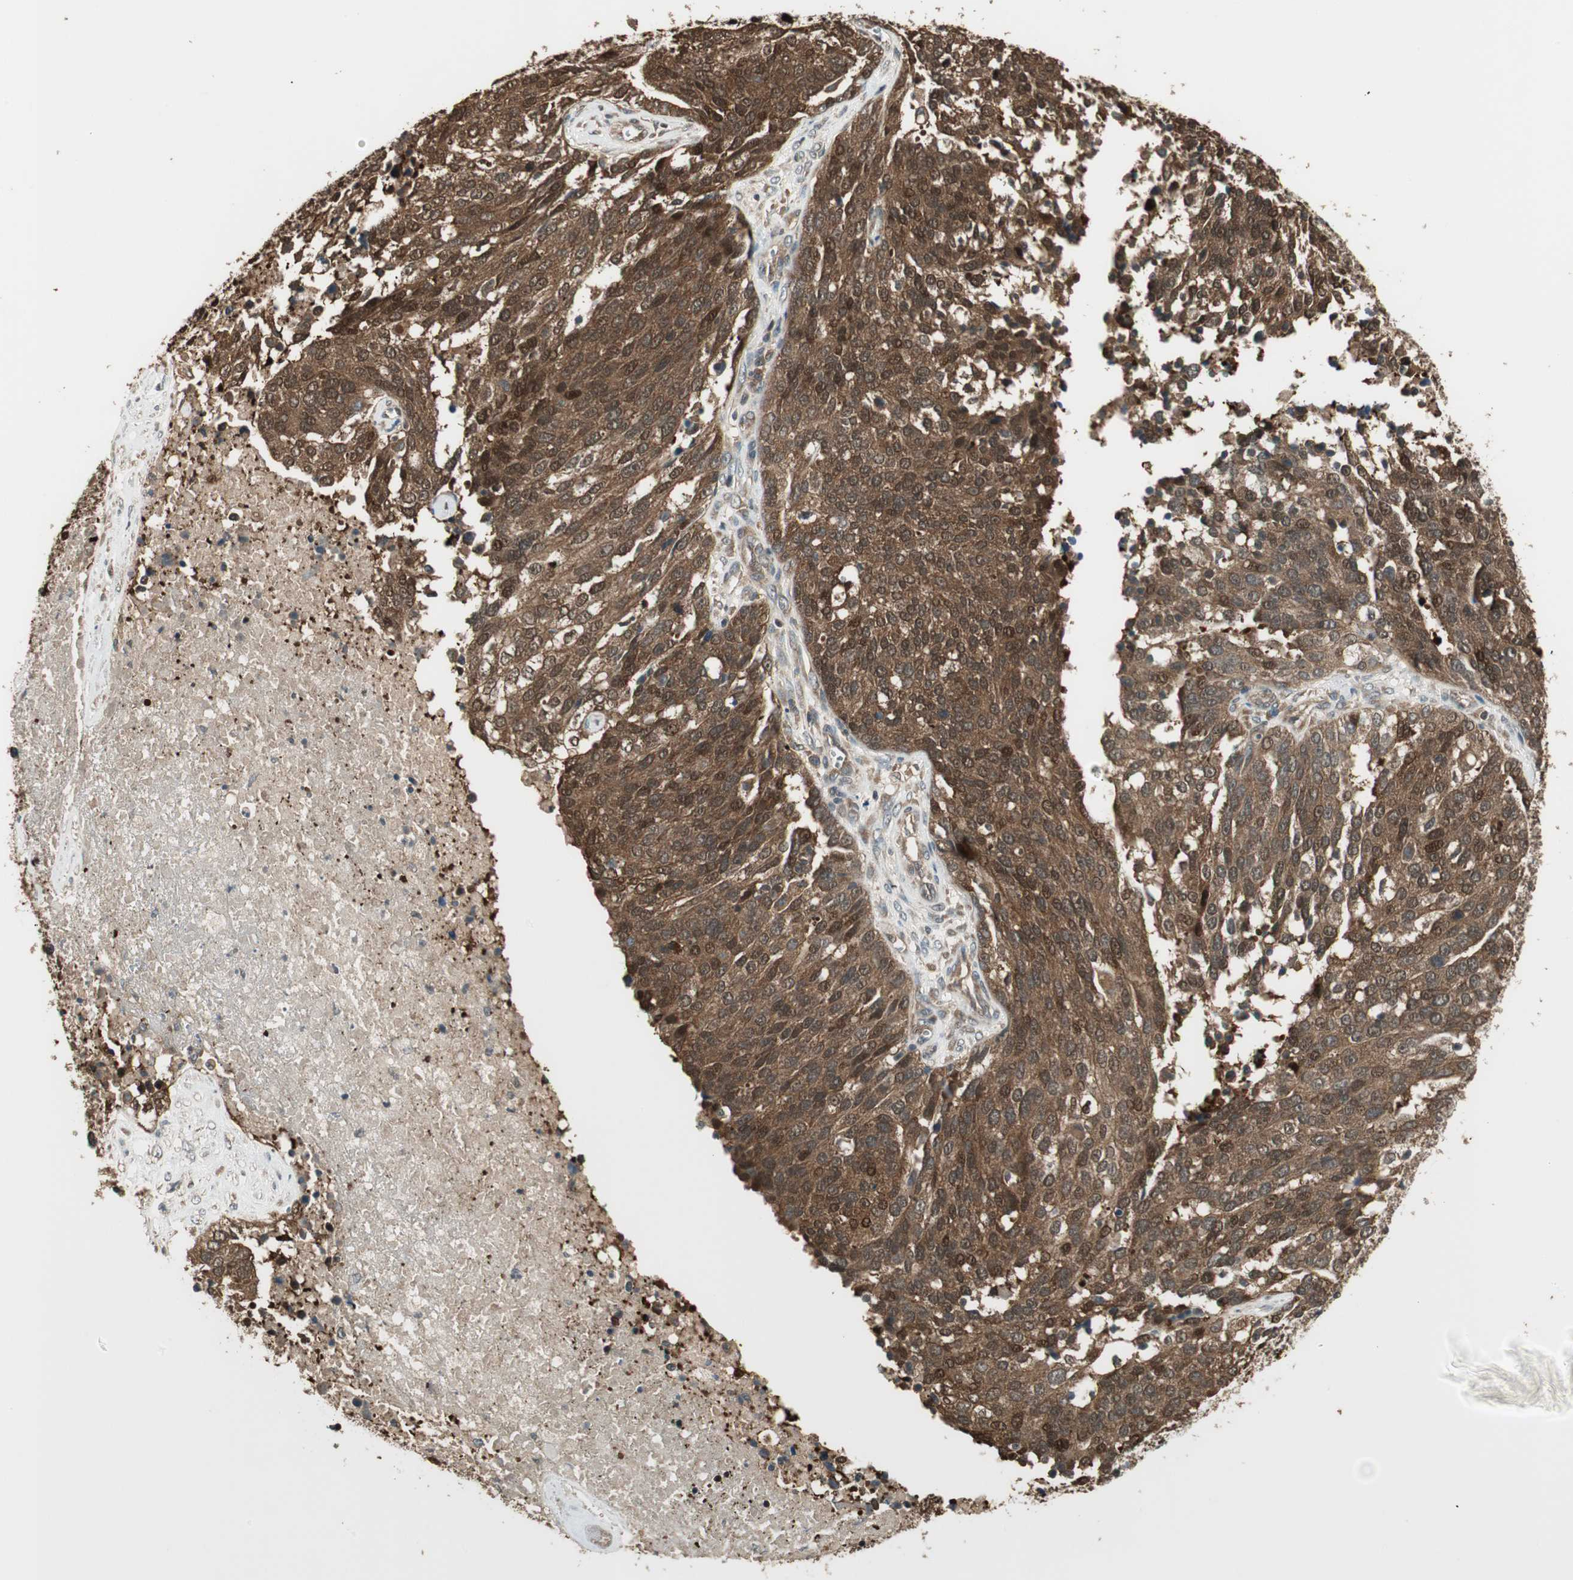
{"staining": {"intensity": "strong", "quantity": ">75%", "location": "cytoplasmic/membranous,nuclear"}, "tissue": "ovarian cancer", "cell_type": "Tumor cells", "image_type": "cancer", "snomed": [{"axis": "morphology", "description": "Cystadenocarcinoma, serous, NOS"}, {"axis": "topography", "description": "Ovary"}], "caption": "The immunohistochemical stain highlights strong cytoplasmic/membranous and nuclear expression in tumor cells of serous cystadenocarcinoma (ovarian) tissue.", "gene": "CNOT4", "patient": {"sex": "female", "age": 44}}